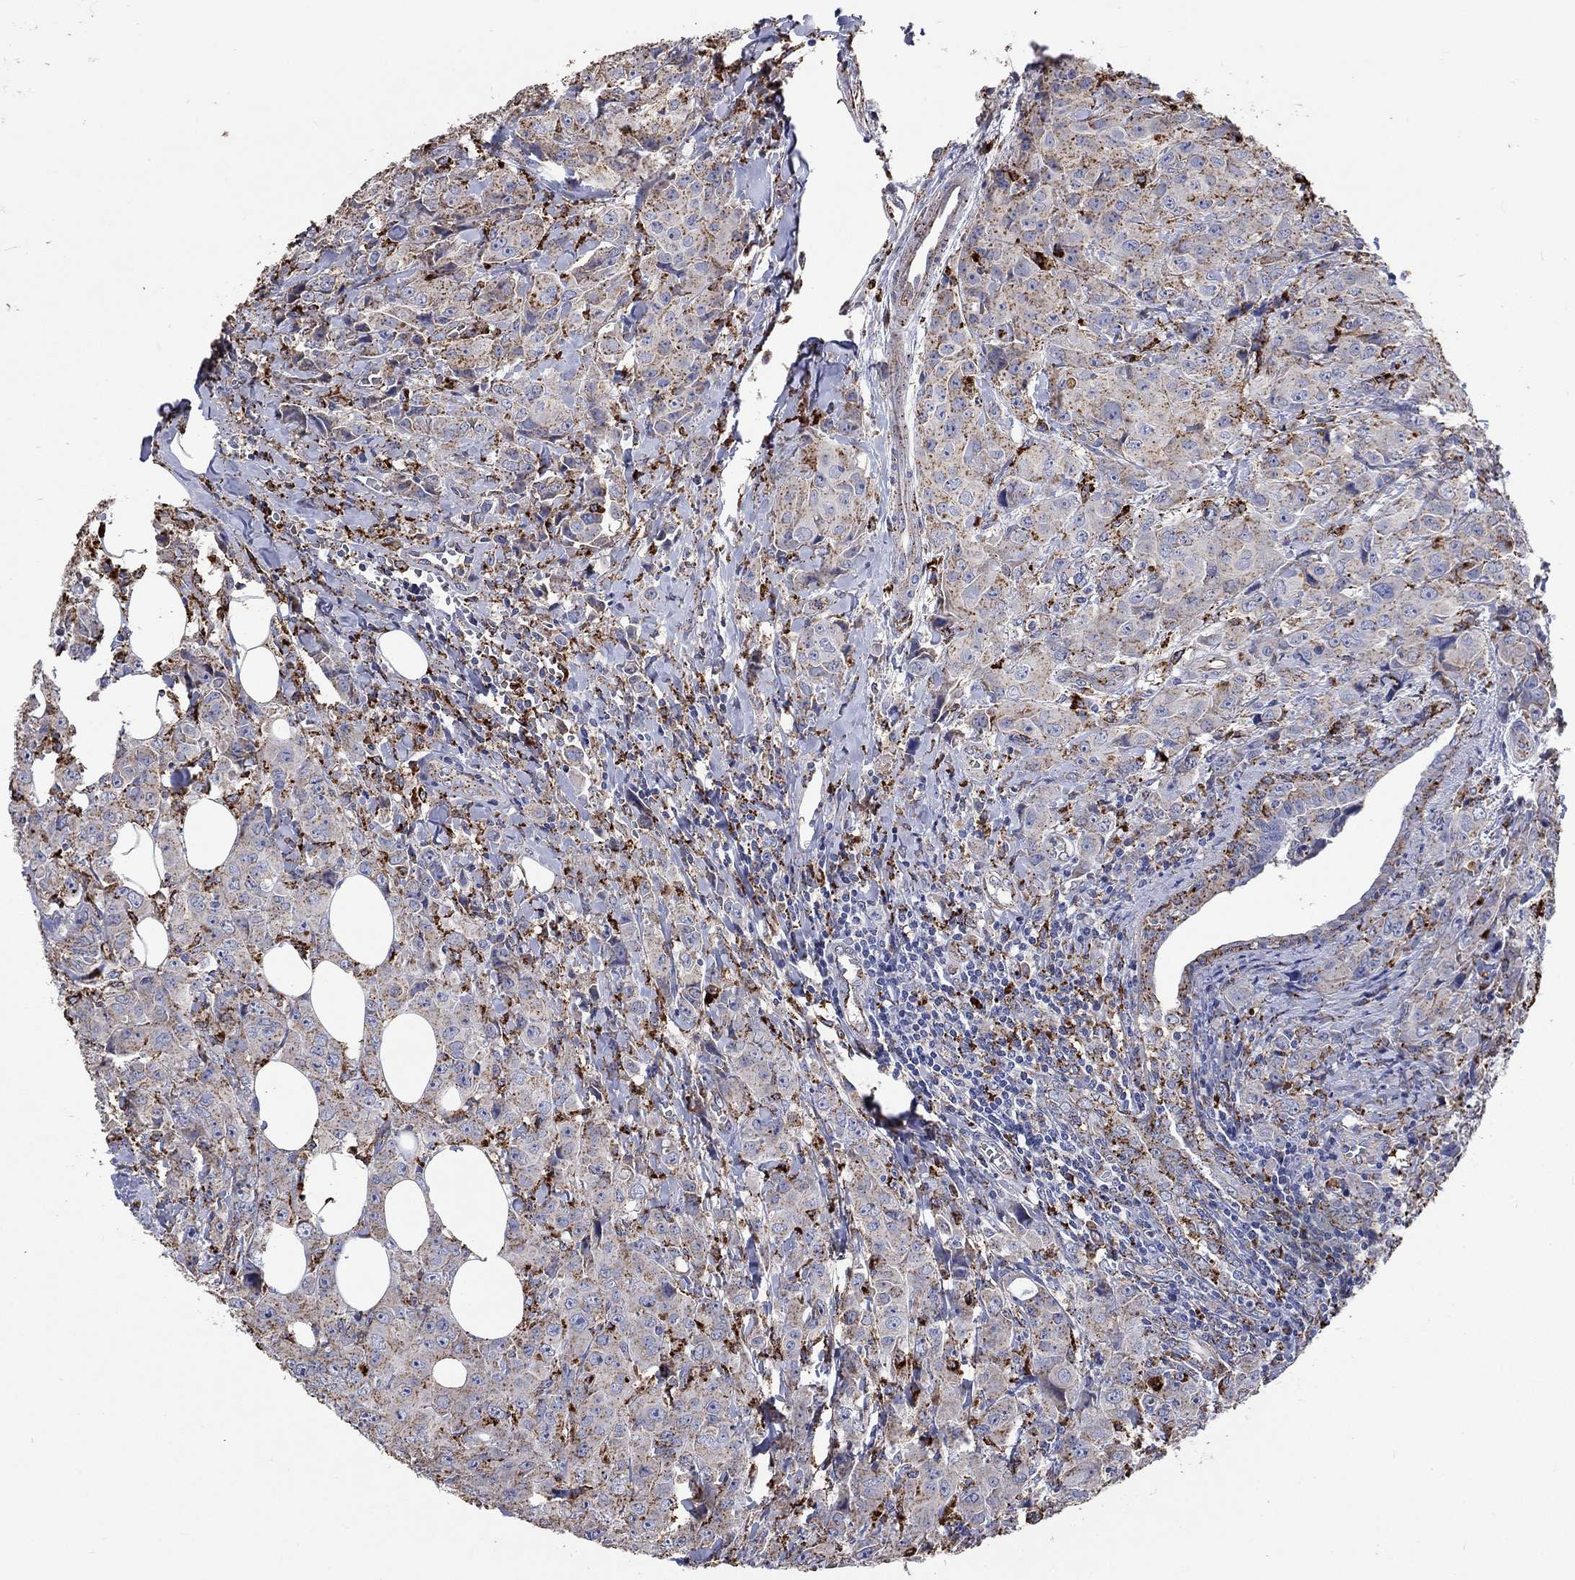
{"staining": {"intensity": "moderate", "quantity": "25%-75%", "location": "cytoplasmic/membranous"}, "tissue": "breast cancer", "cell_type": "Tumor cells", "image_type": "cancer", "snomed": [{"axis": "morphology", "description": "Duct carcinoma"}, {"axis": "topography", "description": "Breast"}], "caption": "Protein staining by immunohistochemistry displays moderate cytoplasmic/membranous expression in approximately 25%-75% of tumor cells in breast cancer. The protein is shown in brown color, while the nuclei are stained blue.", "gene": "CTSB", "patient": {"sex": "female", "age": 43}}